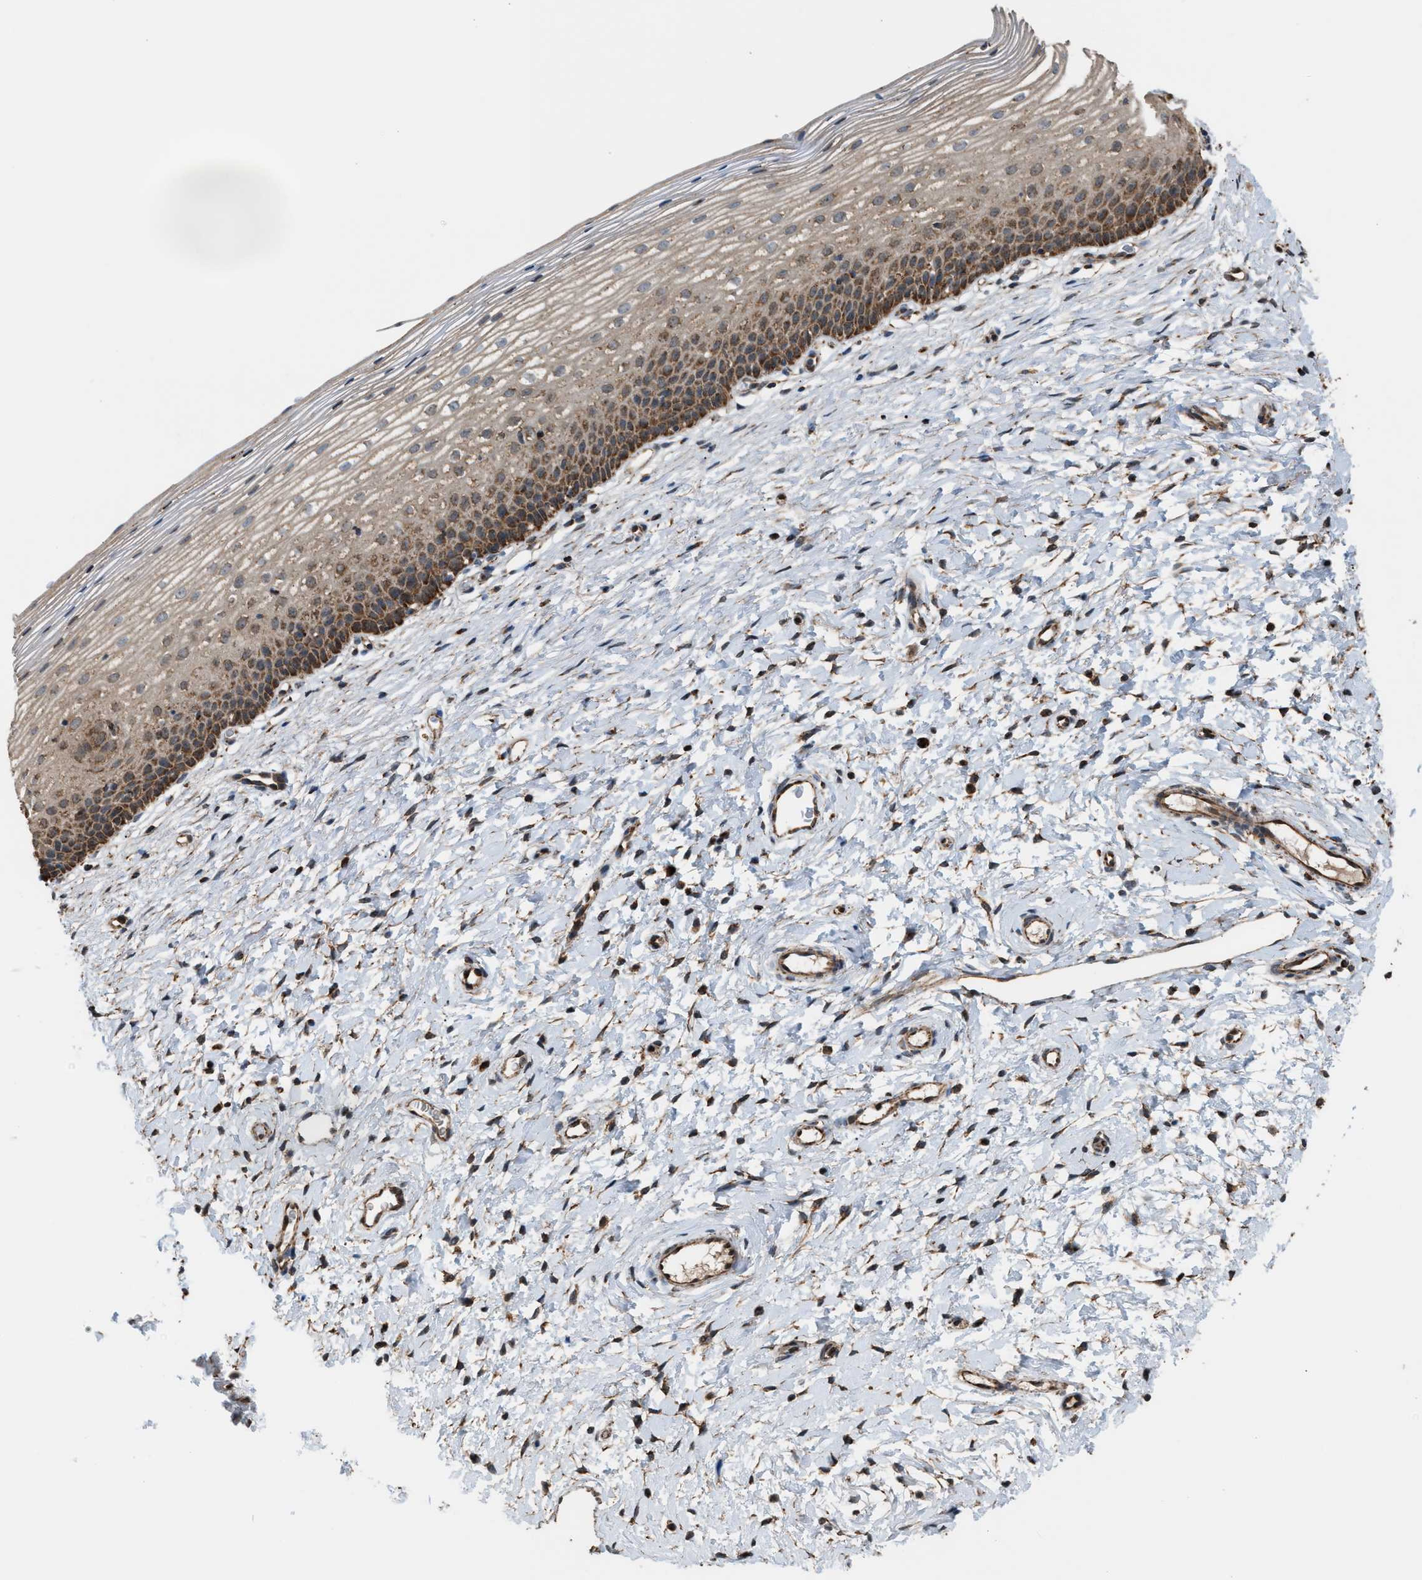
{"staining": {"intensity": "strong", "quantity": ">75%", "location": "cytoplasmic/membranous"}, "tissue": "cervix", "cell_type": "Glandular cells", "image_type": "normal", "snomed": [{"axis": "morphology", "description": "Normal tissue, NOS"}, {"axis": "topography", "description": "Cervix"}], "caption": "A high amount of strong cytoplasmic/membranous expression is seen in approximately >75% of glandular cells in unremarkable cervix. (Brightfield microscopy of DAB IHC at high magnification).", "gene": "SGSM2", "patient": {"sex": "female", "age": 72}}